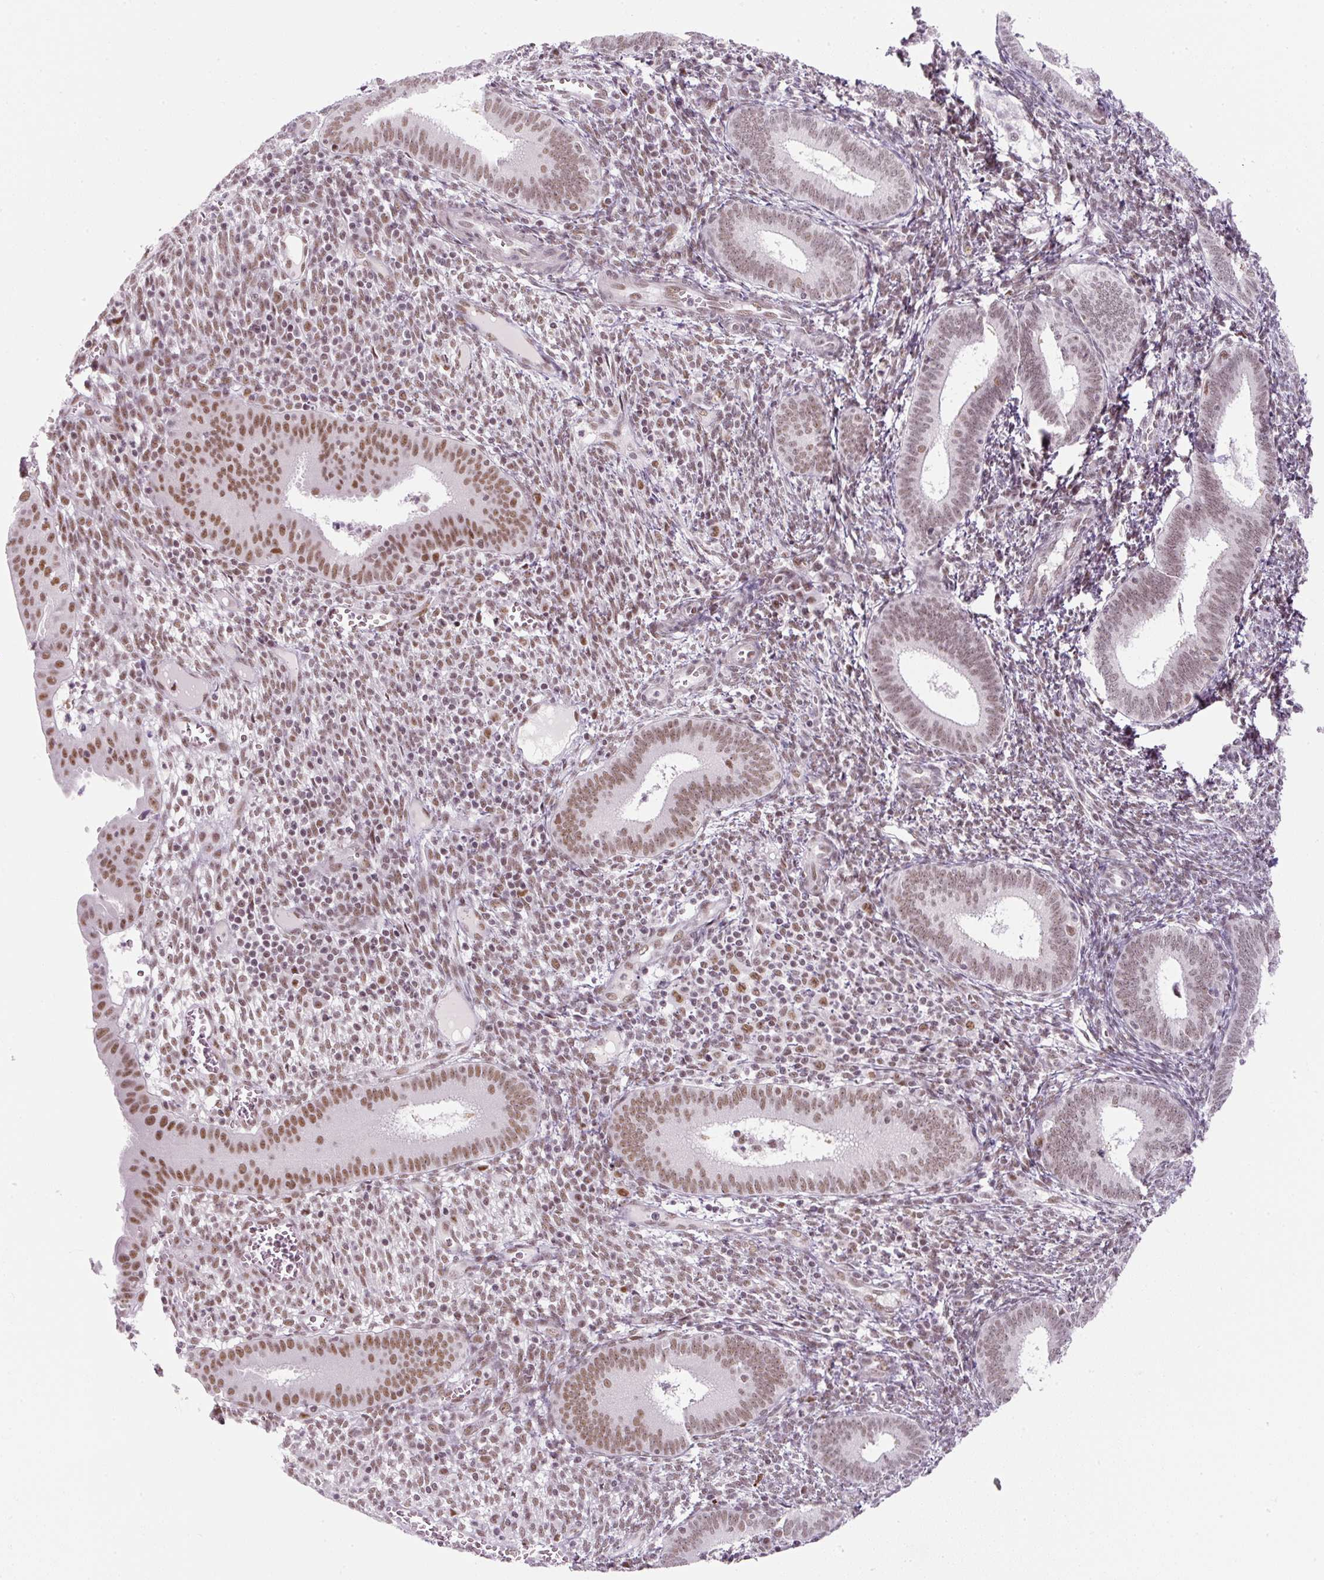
{"staining": {"intensity": "moderate", "quantity": ">75%", "location": "nuclear"}, "tissue": "endometrium", "cell_type": "Cells in endometrial stroma", "image_type": "normal", "snomed": [{"axis": "morphology", "description": "Normal tissue, NOS"}, {"axis": "topography", "description": "Endometrium"}], "caption": "Immunohistochemical staining of unremarkable human endometrium displays medium levels of moderate nuclear staining in approximately >75% of cells in endometrial stroma.", "gene": "U2AF2", "patient": {"sex": "female", "age": 41}}